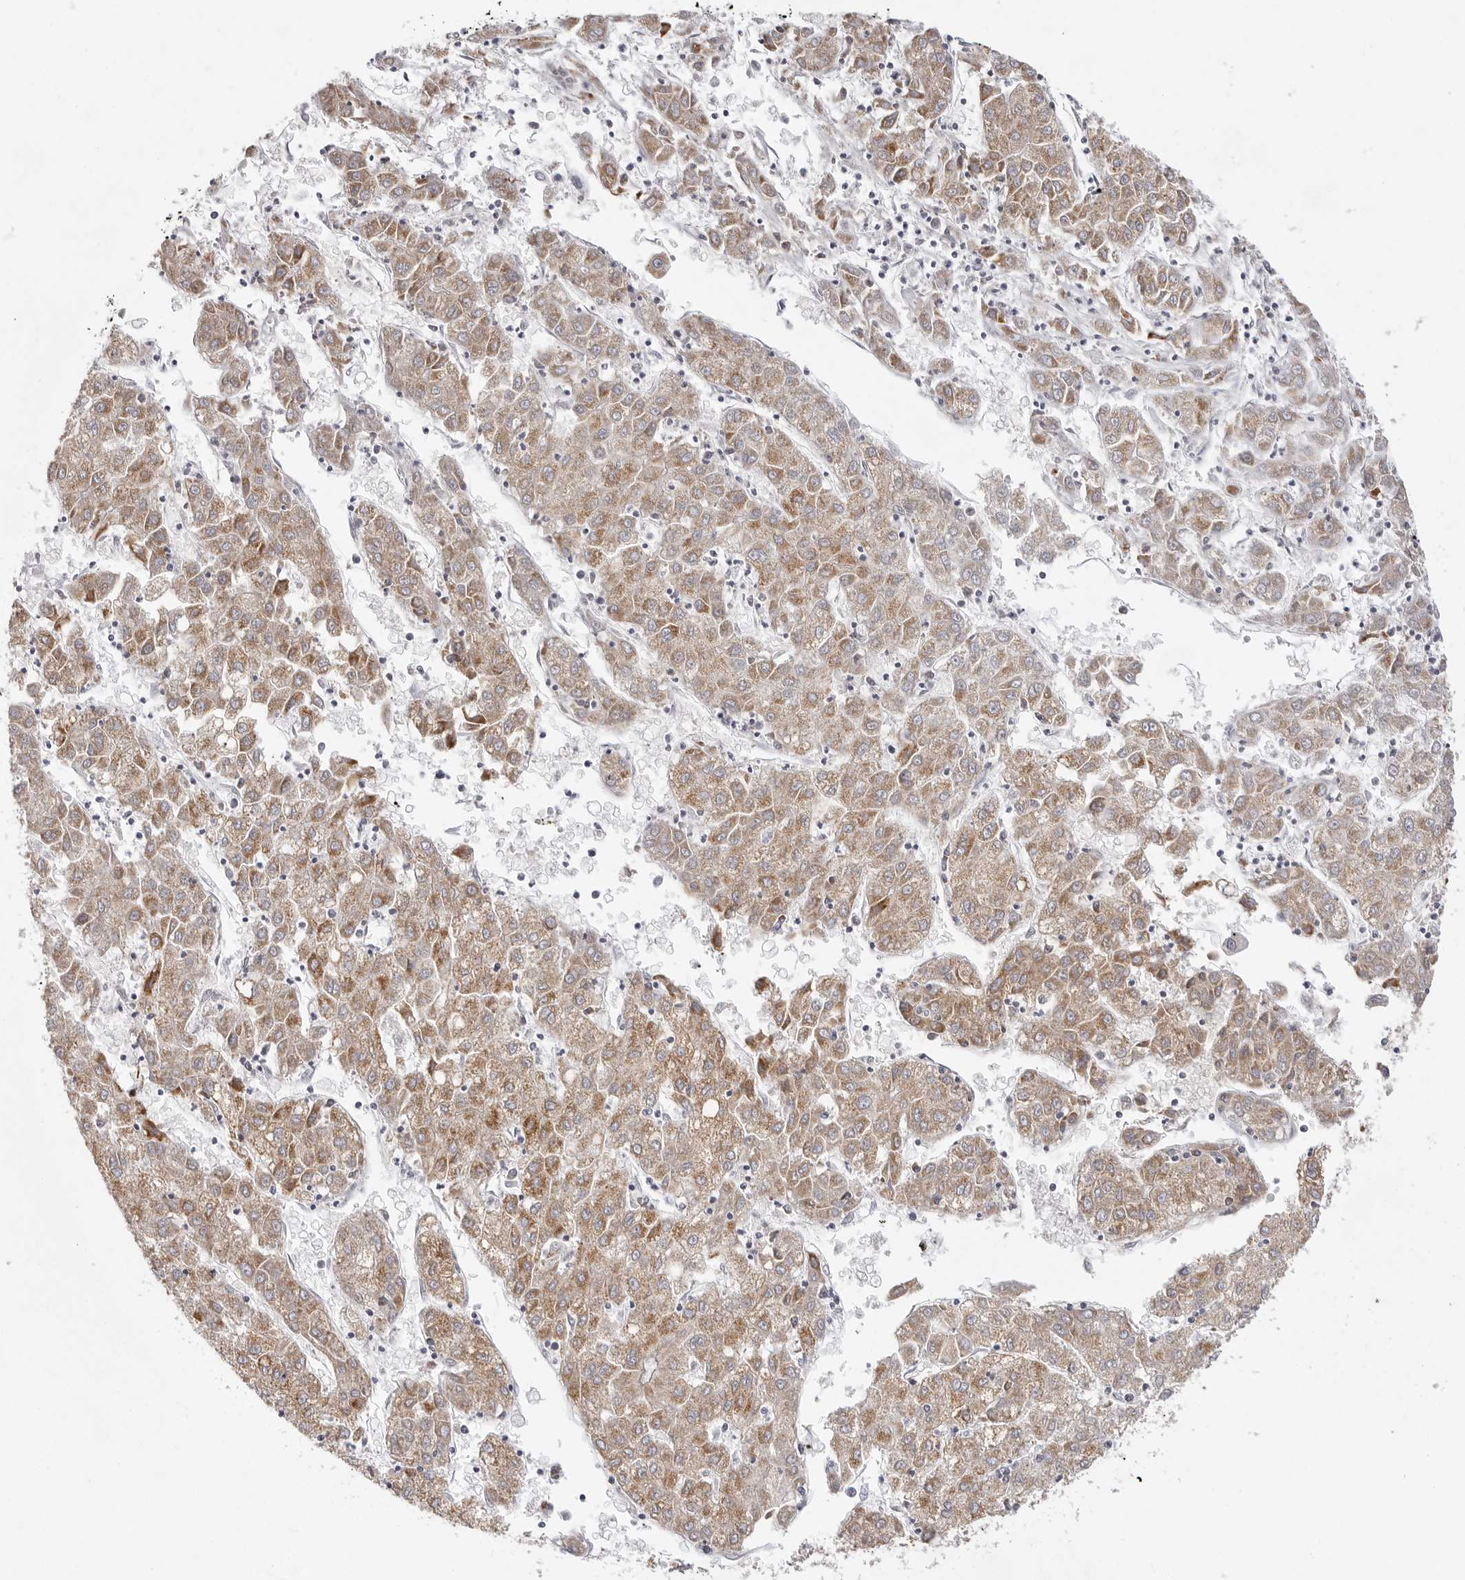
{"staining": {"intensity": "moderate", "quantity": ">75%", "location": "cytoplasmic/membranous"}, "tissue": "liver cancer", "cell_type": "Tumor cells", "image_type": "cancer", "snomed": [{"axis": "morphology", "description": "Carcinoma, Hepatocellular, NOS"}, {"axis": "topography", "description": "Liver"}], "caption": "Hepatocellular carcinoma (liver) stained for a protein shows moderate cytoplasmic/membranous positivity in tumor cells.", "gene": "ELP3", "patient": {"sex": "male", "age": 72}}